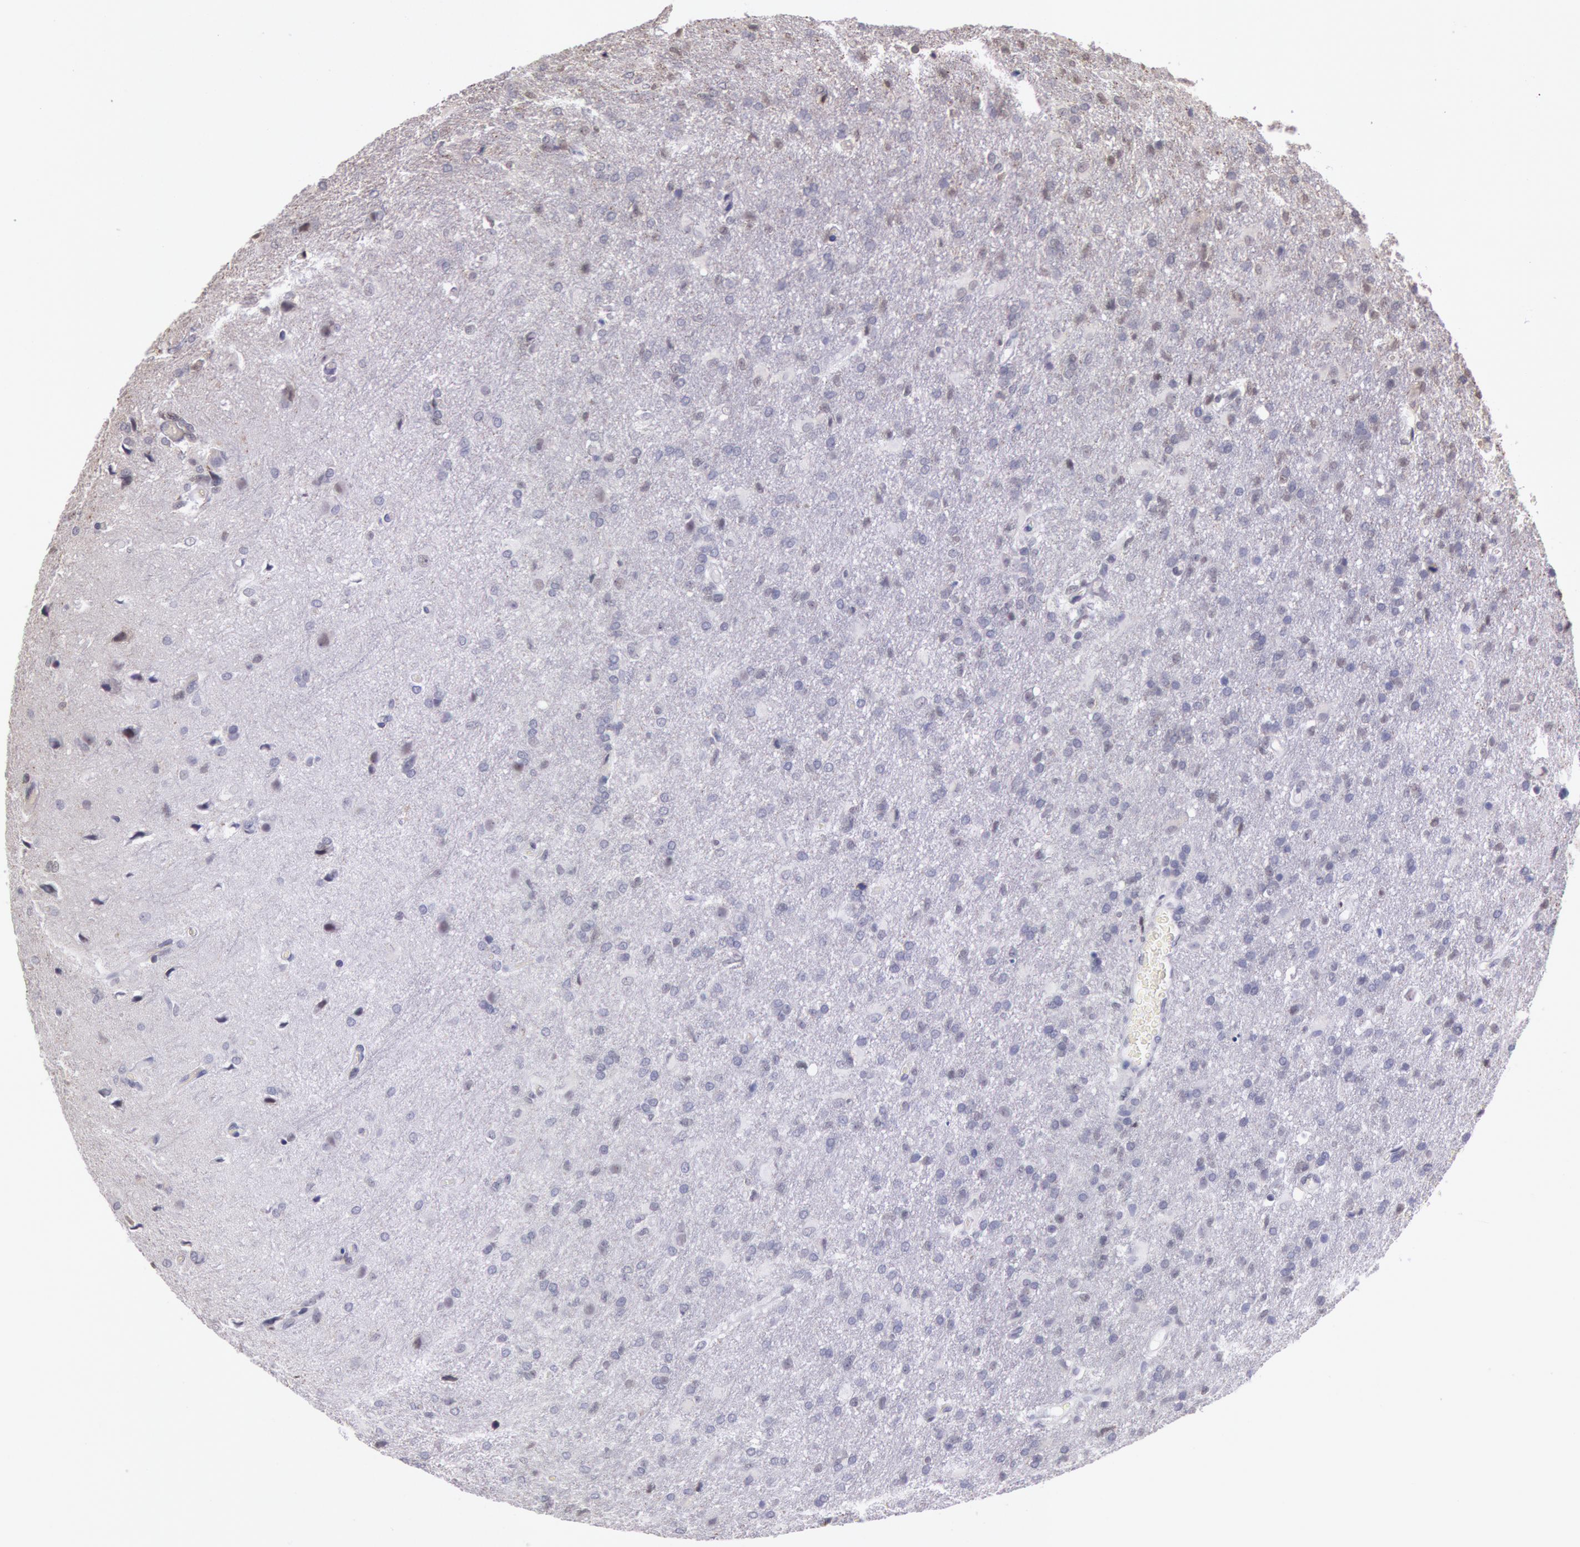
{"staining": {"intensity": "negative", "quantity": "none", "location": "none"}, "tissue": "glioma", "cell_type": "Tumor cells", "image_type": "cancer", "snomed": [{"axis": "morphology", "description": "Glioma, malignant, High grade"}, {"axis": "topography", "description": "Brain"}], "caption": "Tumor cells are negative for brown protein staining in glioma.", "gene": "HIF1A", "patient": {"sex": "male", "age": 68}}